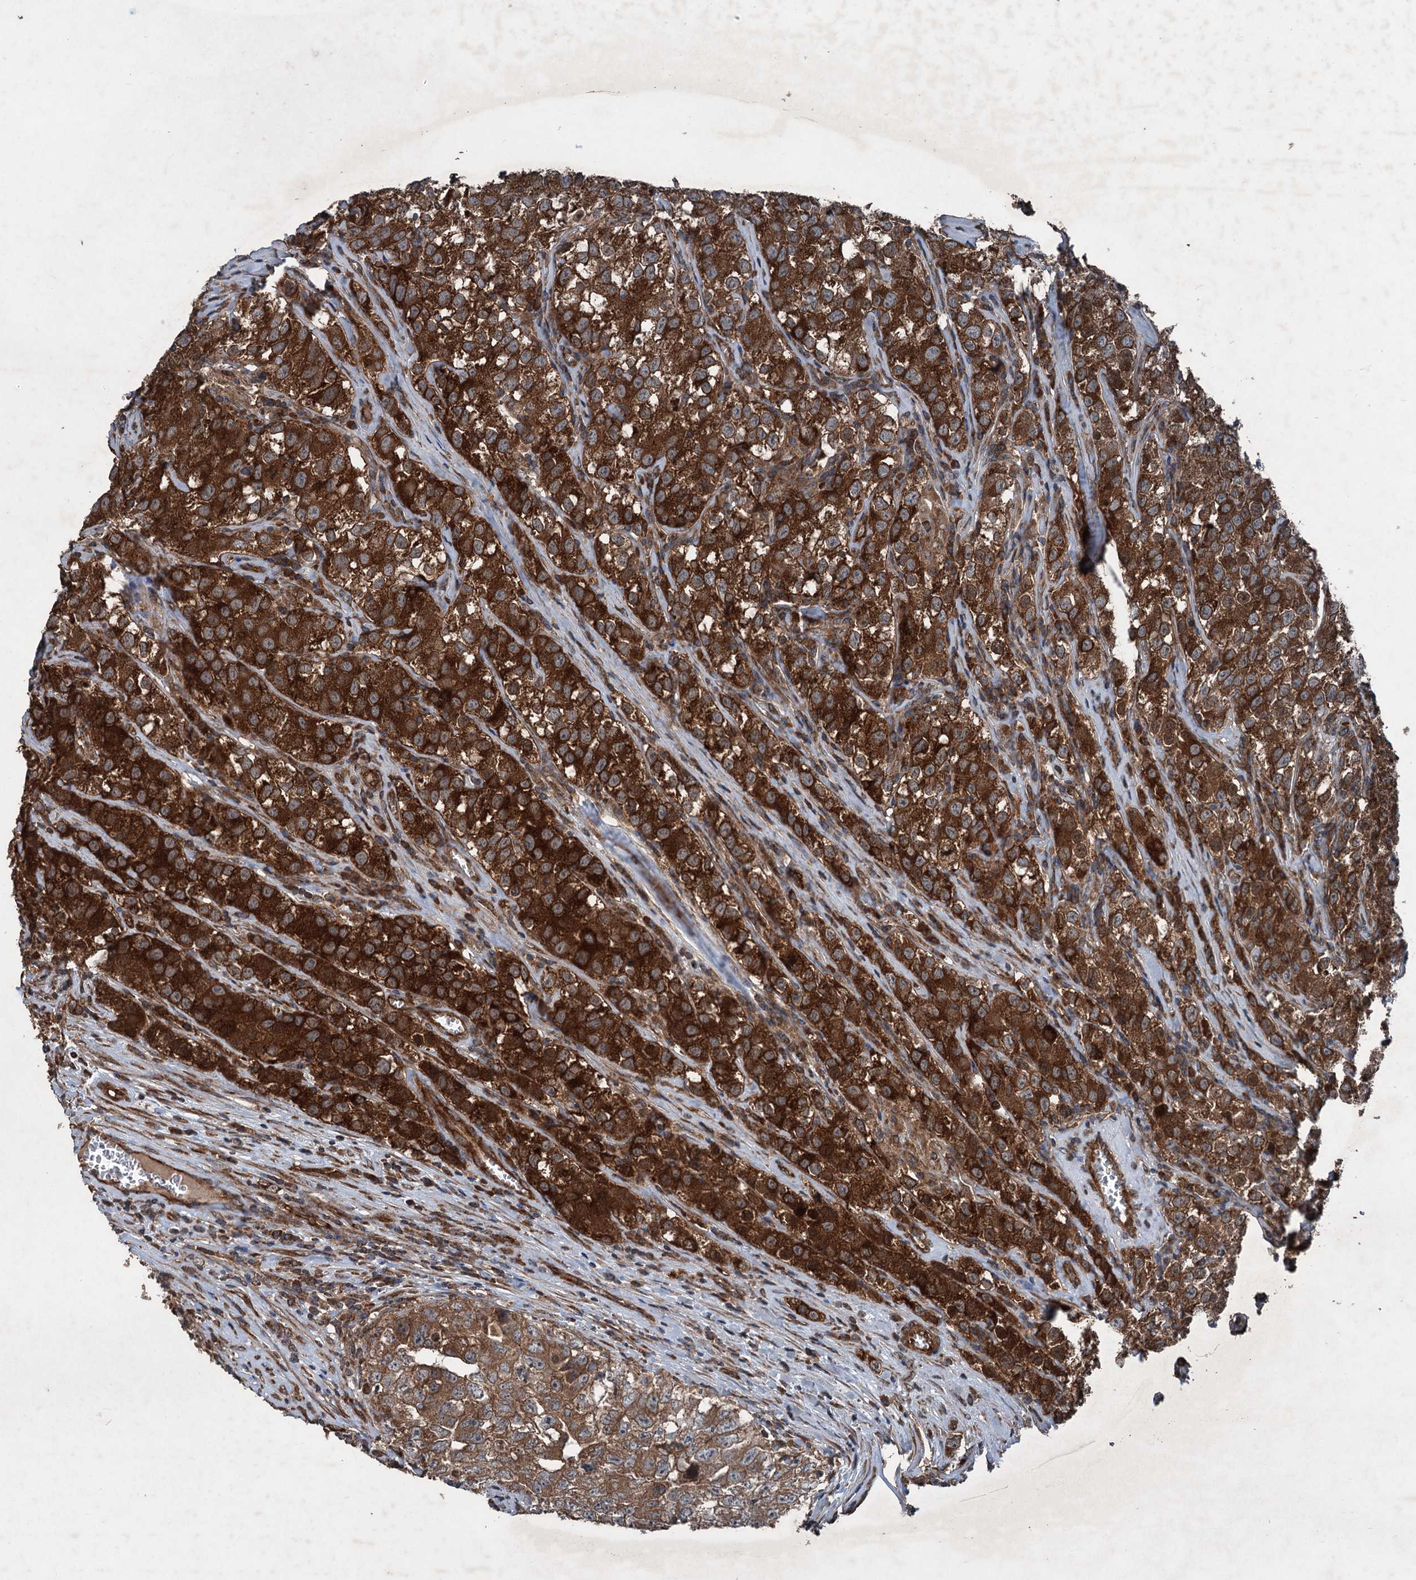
{"staining": {"intensity": "strong", "quantity": ">75%", "location": "cytoplasmic/membranous"}, "tissue": "testis cancer", "cell_type": "Tumor cells", "image_type": "cancer", "snomed": [{"axis": "morphology", "description": "Seminoma, NOS"}, {"axis": "morphology", "description": "Carcinoma, Embryonal, NOS"}, {"axis": "topography", "description": "Testis"}], "caption": "Testis embryonal carcinoma stained for a protein (brown) reveals strong cytoplasmic/membranous positive staining in approximately >75% of tumor cells.", "gene": "RNF214", "patient": {"sex": "male", "age": 43}}